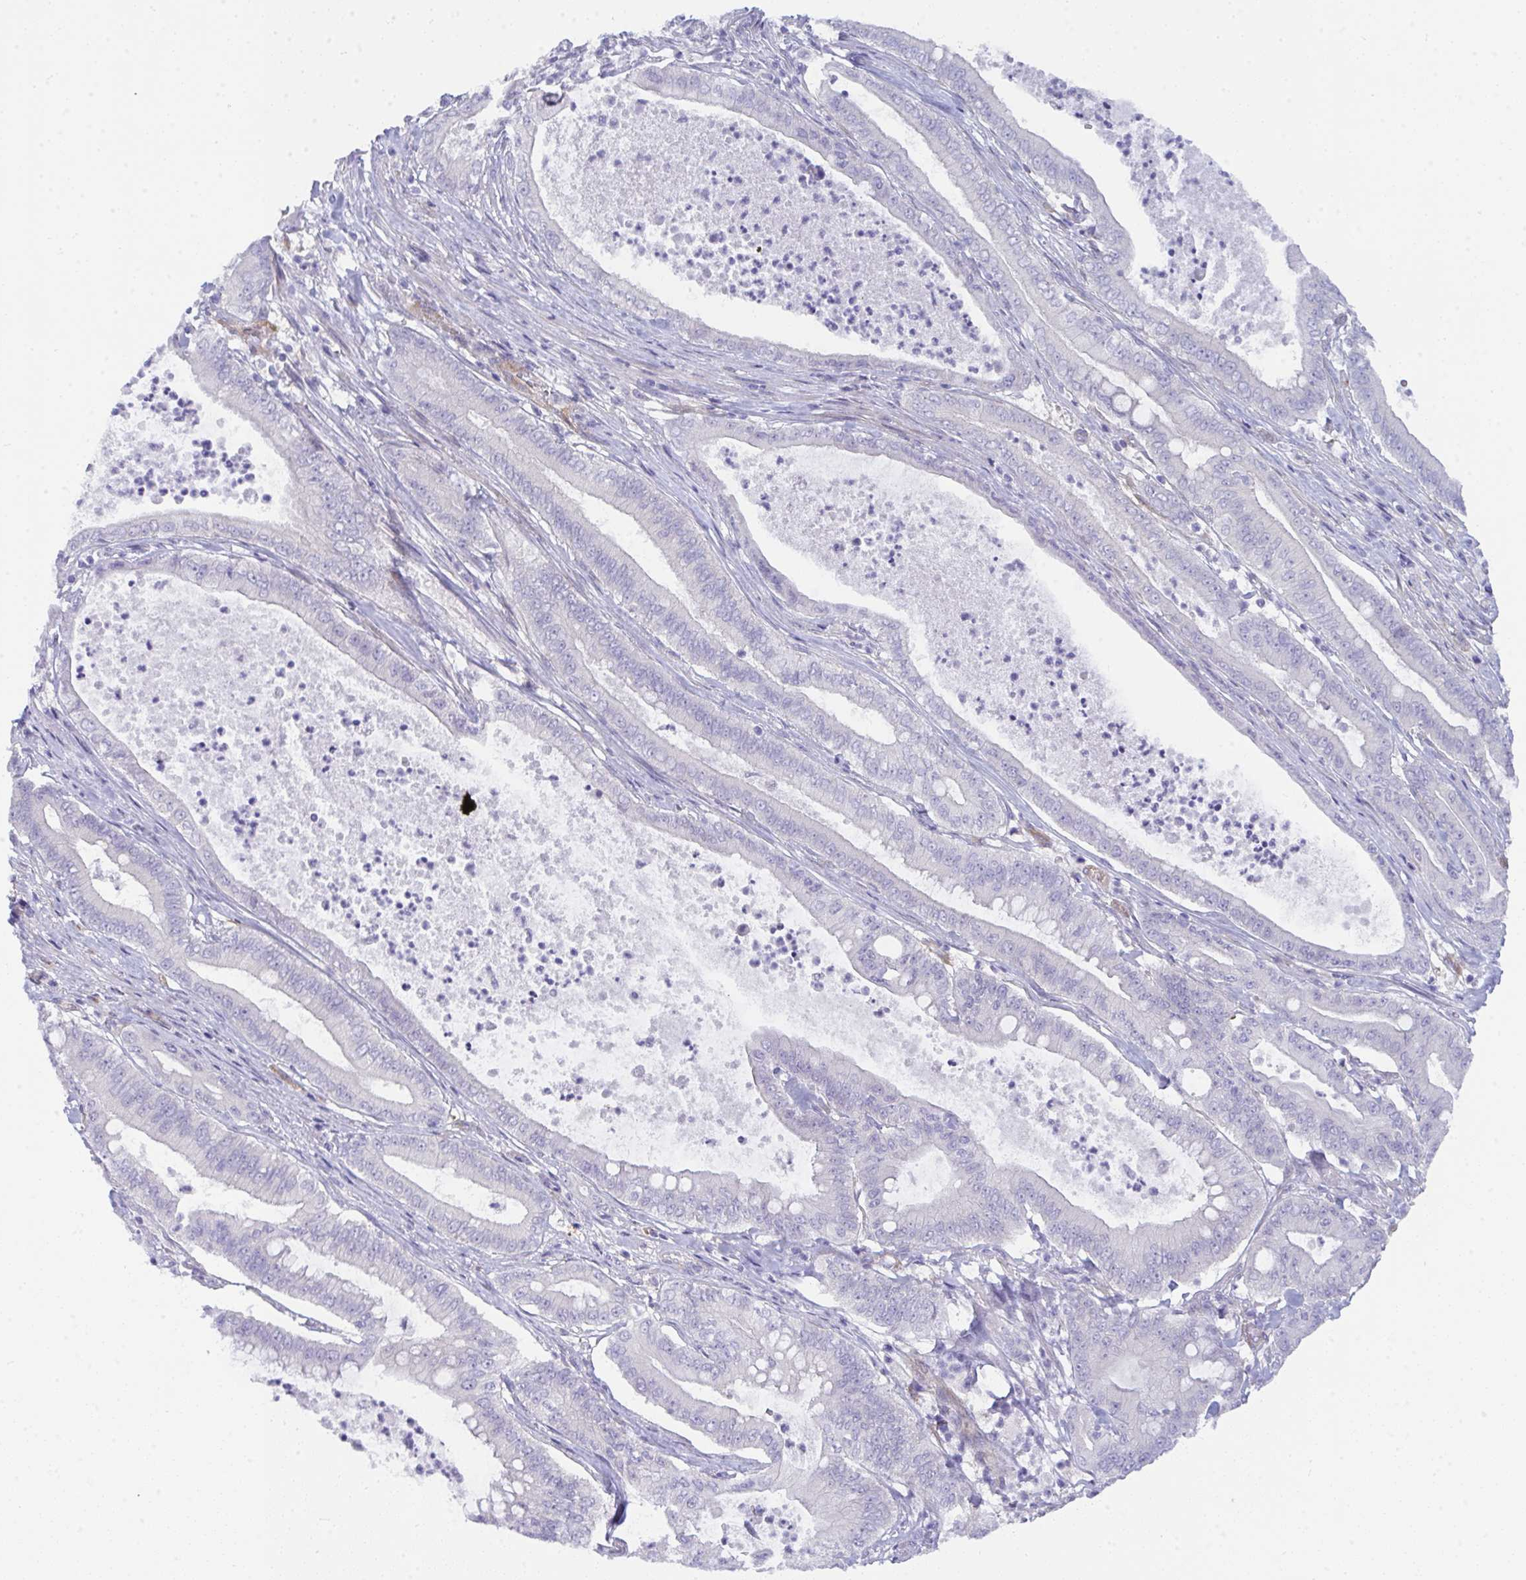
{"staining": {"intensity": "negative", "quantity": "none", "location": "none"}, "tissue": "pancreatic cancer", "cell_type": "Tumor cells", "image_type": "cancer", "snomed": [{"axis": "morphology", "description": "Adenocarcinoma, NOS"}, {"axis": "topography", "description": "Pancreas"}], "caption": "DAB immunohistochemical staining of pancreatic adenocarcinoma demonstrates no significant positivity in tumor cells.", "gene": "GAB1", "patient": {"sex": "male", "age": 71}}